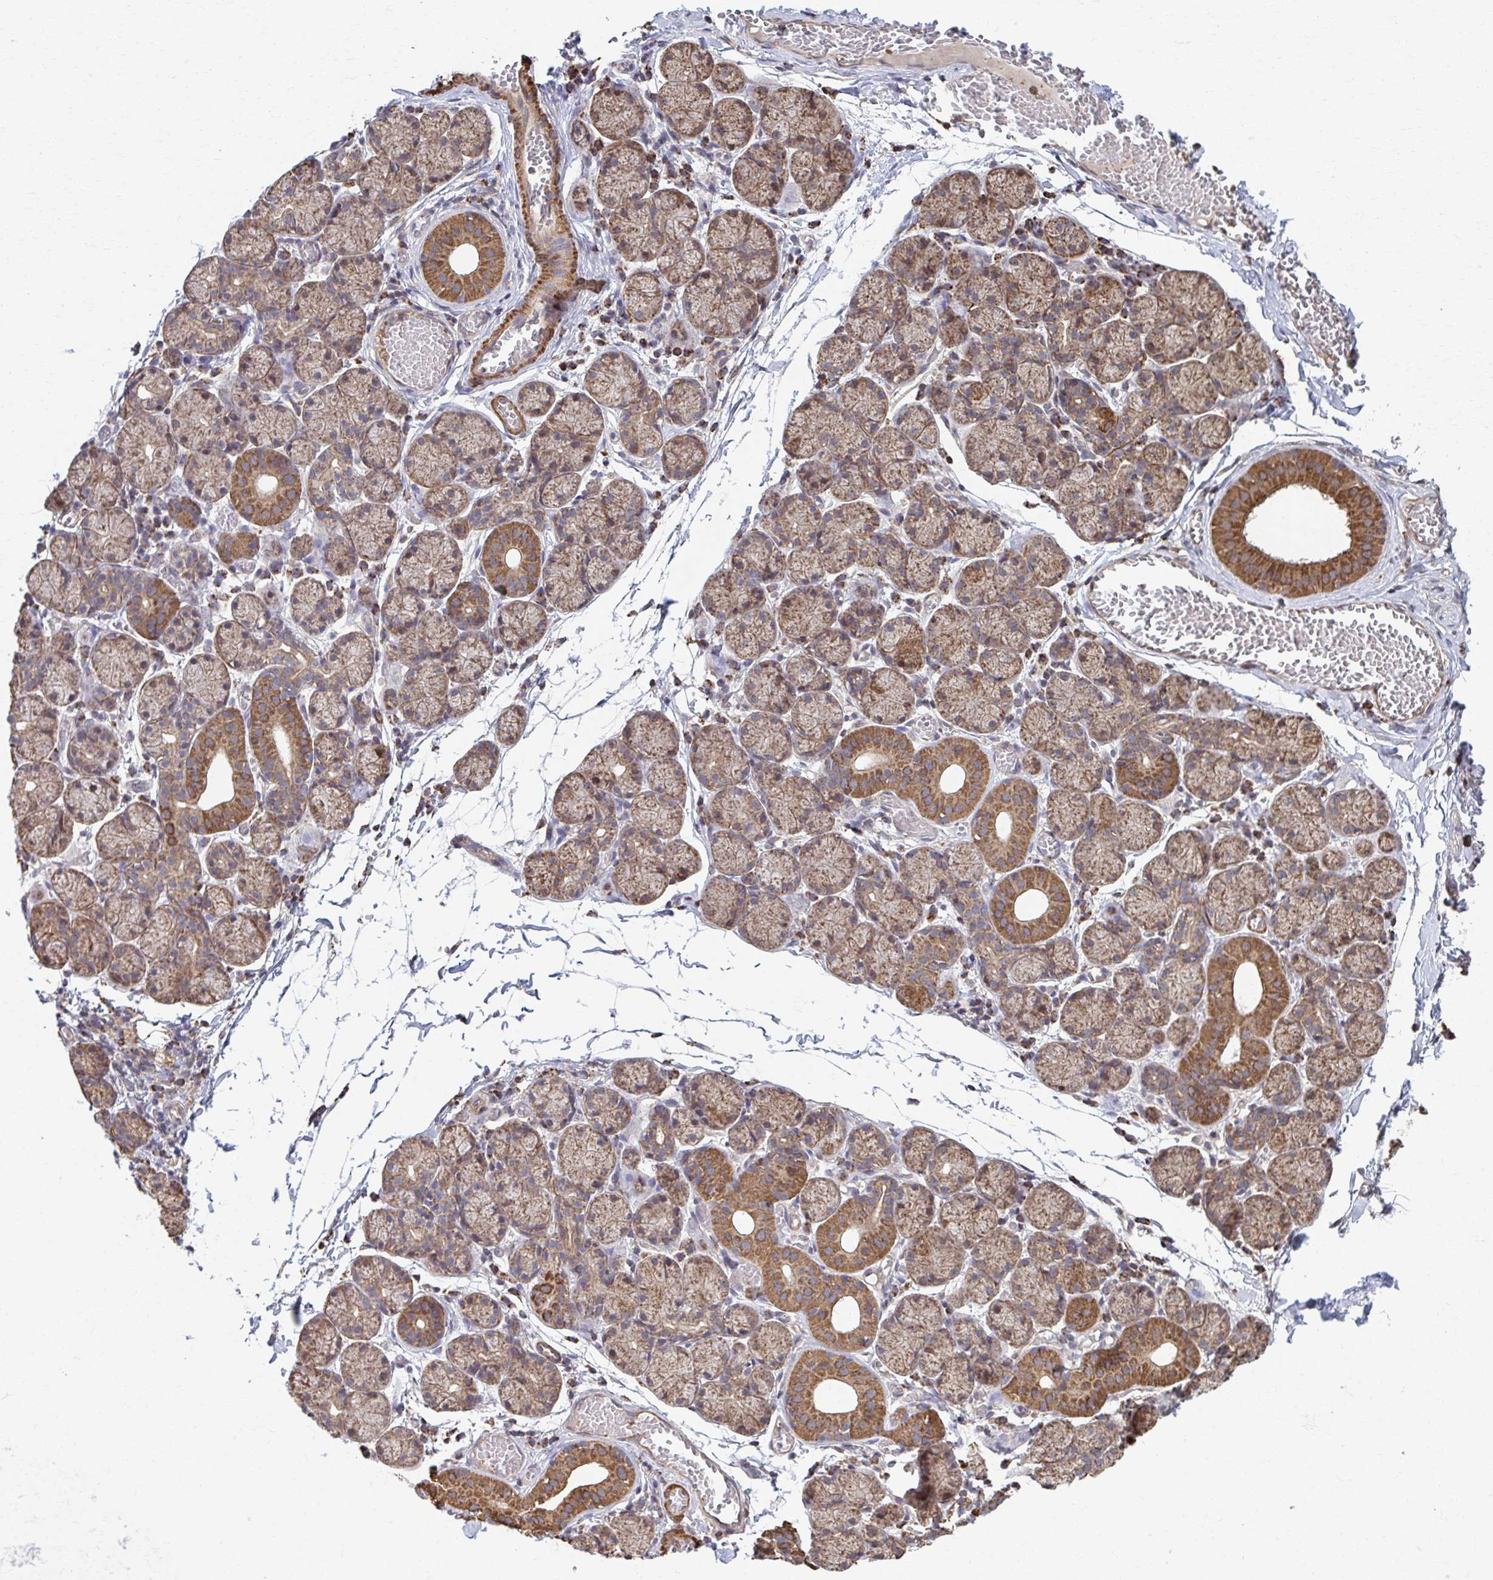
{"staining": {"intensity": "moderate", "quantity": ">75%", "location": "cytoplasmic/membranous"}, "tissue": "salivary gland", "cell_type": "Glandular cells", "image_type": "normal", "snomed": [{"axis": "morphology", "description": "Normal tissue, NOS"}, {"axis": "topography", "description": "Salivary gland"}], "caption": "Brown immunohistochemical staining in normal human salivary gland exhibits moderate cytoplasmic/membranous staining in about >75% of glandular cells. The staining is performed using DAB brown chromogen to label protein expression. The nuclei are counter-stained blue using hematoxylin.", "gene": "KLHL34", "patient": {"sex": "female", "age": 24}}